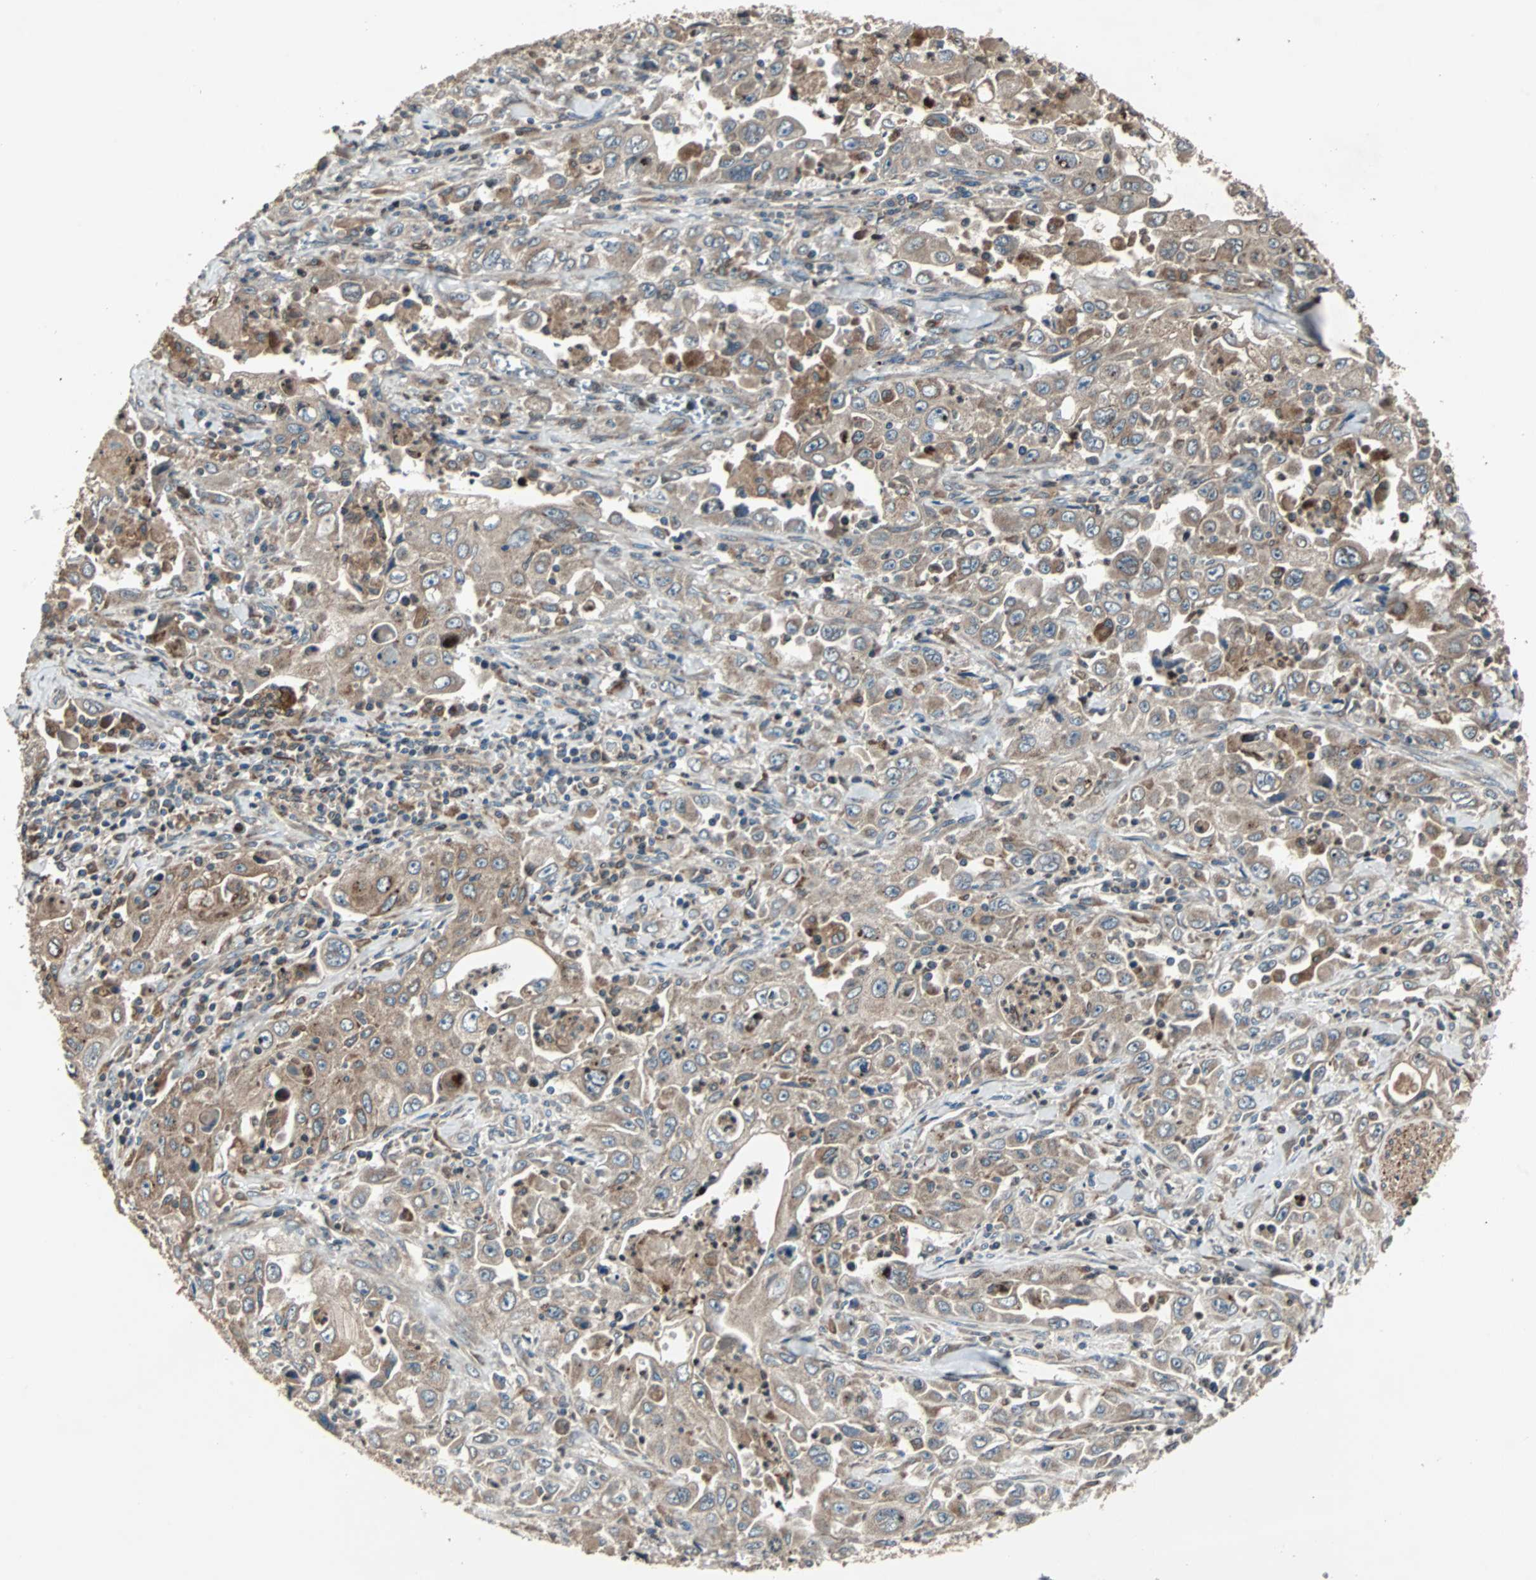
{"staining": {"intensity": "moderate", "quantity": ">75%", "location": "cytoplasmic/membranous"}, "tissue": "pancreatic cancer", "cell_type": "Tumor cells", "image_type": "cancer", "snomed": [{"axis": "morphology", "description": "Adenocarcinoma, NOS"}, {"axis": "topography", "description": "Pancreas"}], "caption": "Immunohistochemistry of human pancreatic adenocarcinoma exhibits medium levels of moderate cytoplasmic/membranous staining in about >75% of tumor cells.", "gene": "RAB7A", "patient": {"sex": "male", "age": 70}}